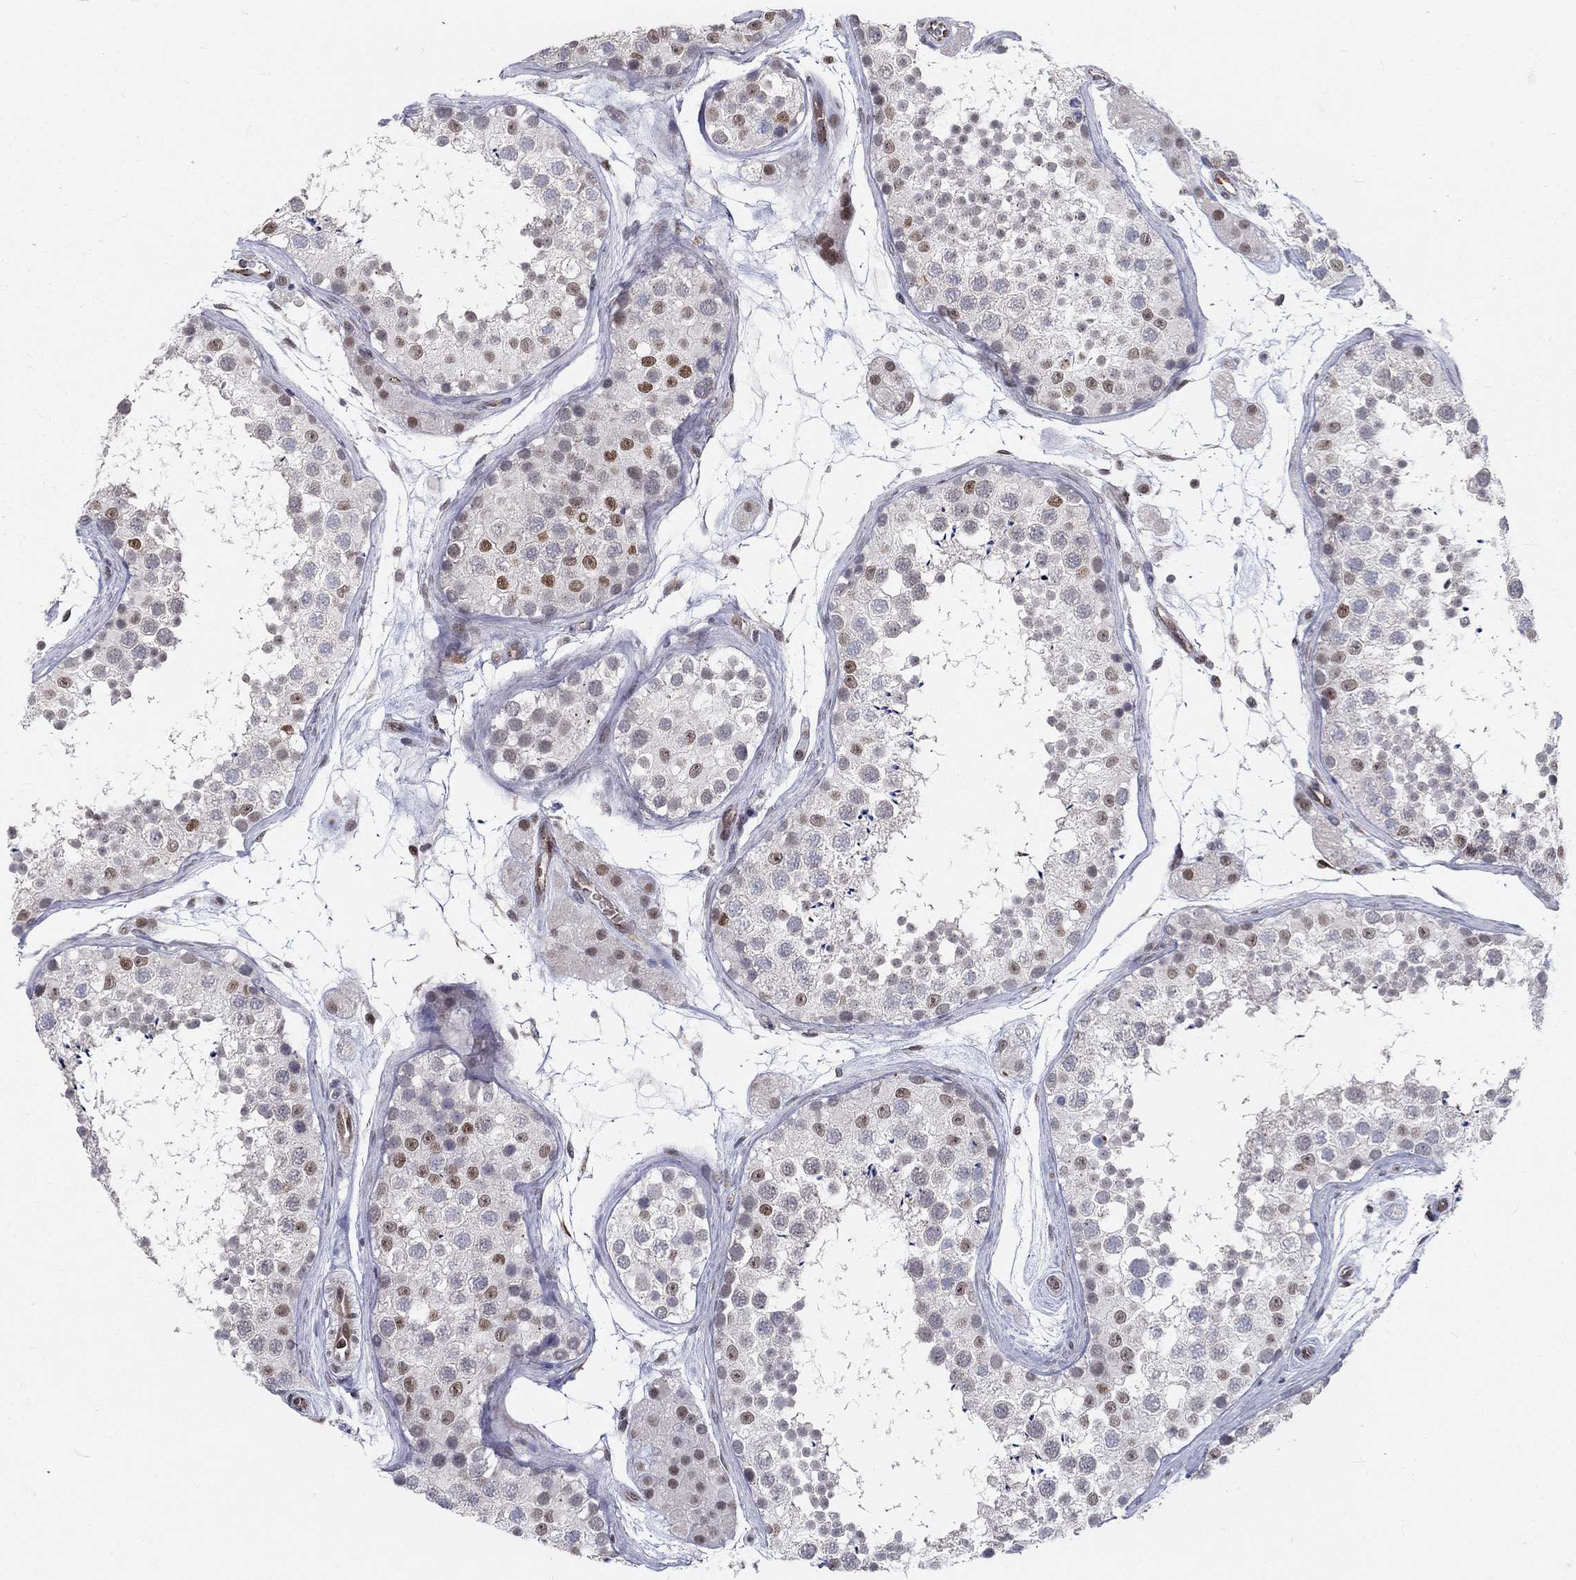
{"staining": {"intensity": "strong", "quantity": "<25%", "location": "nuclear"}, "tissue": "testis", "cell_type": "Cells in seminiferous ducts", "image_type": "normal", "snomed": [{"axis": "morphology", "description": "Normal tissue, NOS"}, {"axis": "topography", "description": "Testis"}], "caption": "Protein expression analysis of normal testis demonstrates strong nuclear staining in about <25% of cells in seminiferous ducts.", "gene": "ZBED1", "patient": {"sex": "male", "age": 41}}